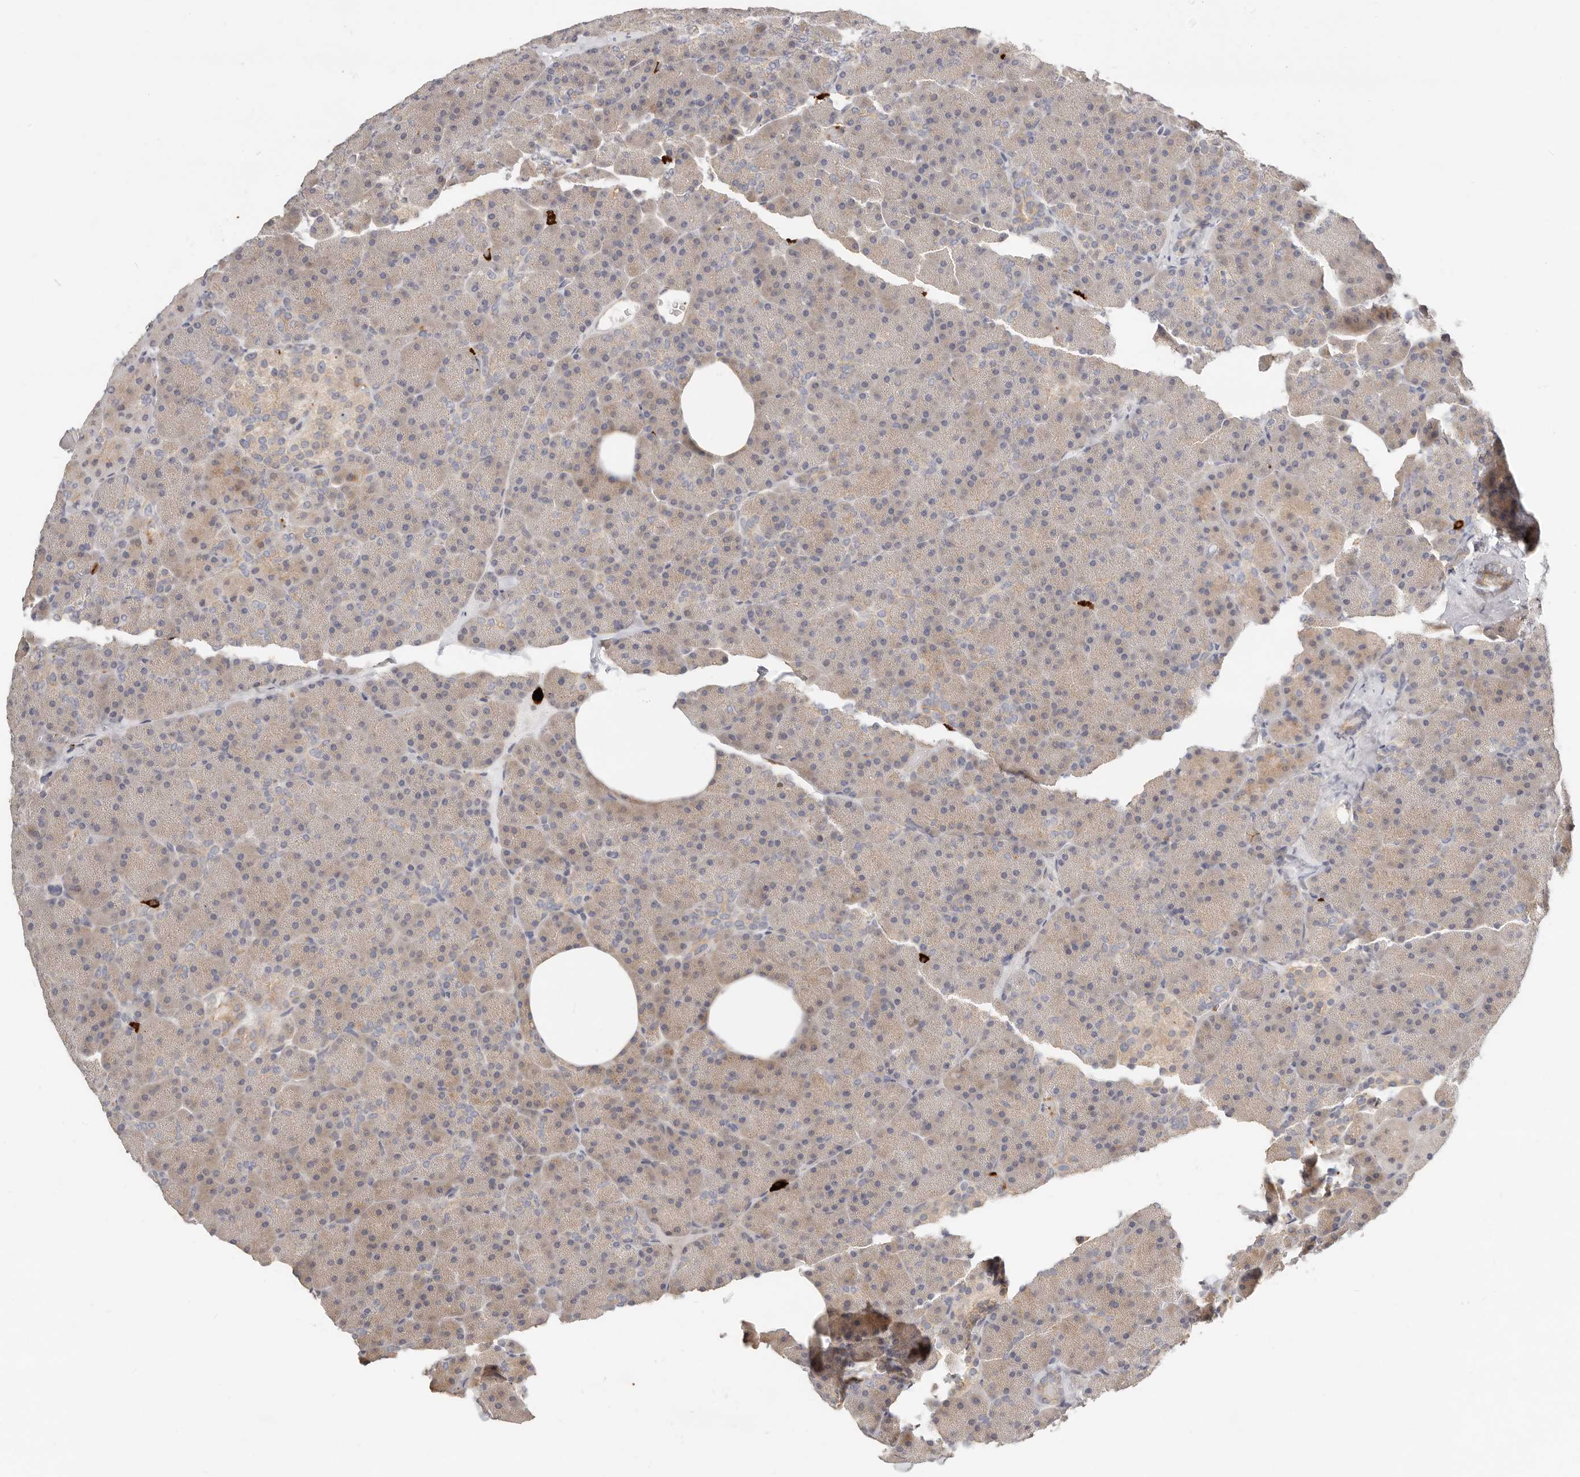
{"staining": {"intensity": "weak", "quantity": "<25%", "location": "cytoplasmic/membranous"}, "tissue": "pancreas", "cell_type": "Exocrine glandular cells", "image_type": "normal", "snomed": [{"axis": "morphology", "description": "Normal tissue, NOS"}, {"axis": "morphology", "description": "Carcinoid, malignant, NOS"}, {"axis": "topography", "description": "Pancreas"}], "caption": "Pancreas was stained to show a protein in brown. There is no significant expression in exocrine glandular cells. (Brightfield microscopy of DAB (3,3'-diaminobenzidine) immunohistochemistry at high magnification).", "gene": "ZRANB1", "patient": {"sex": "female", "age": 35}}